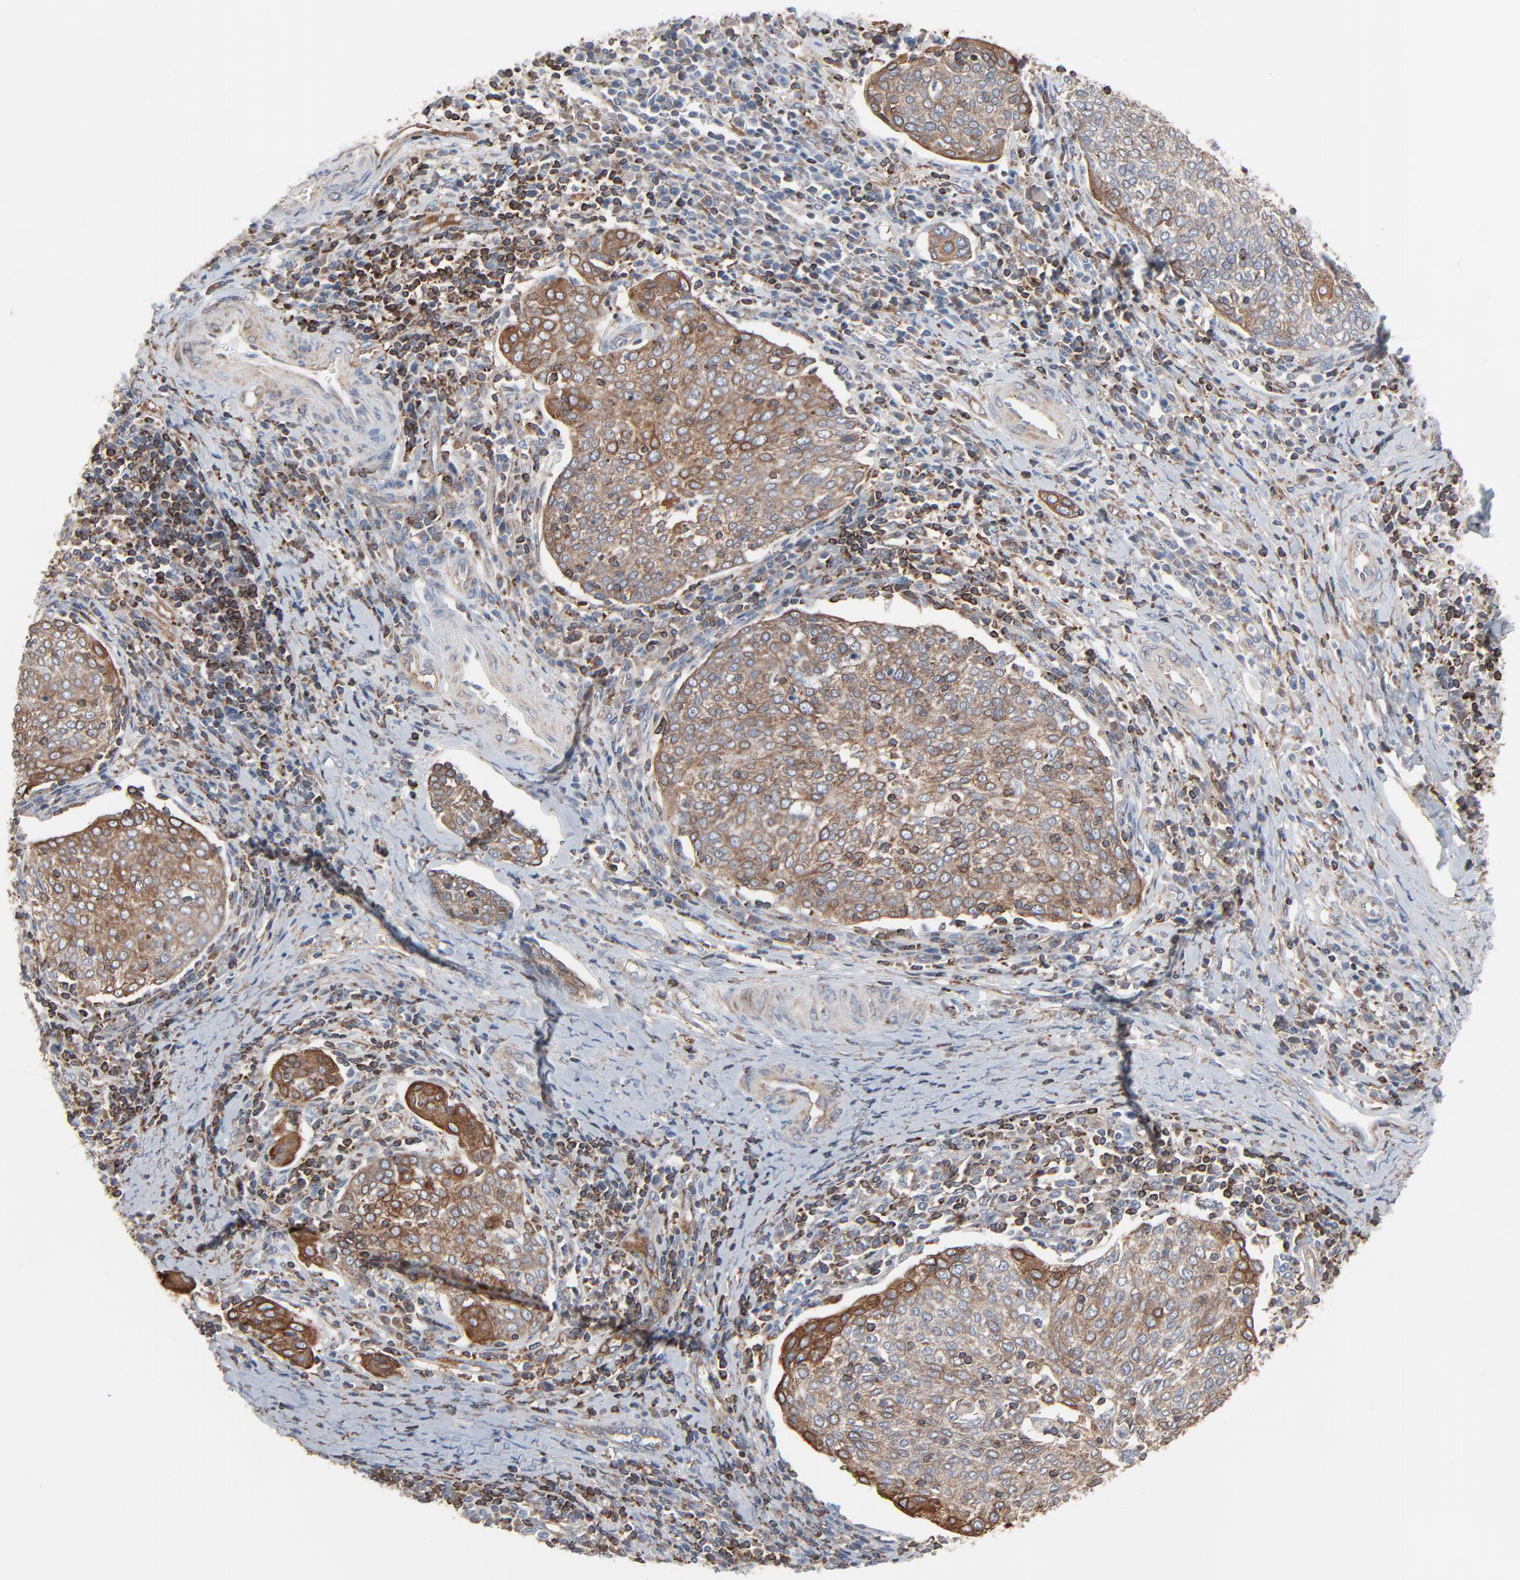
{"staining": {"intensity": "moderate", "quantity": ">75%", "location": "cytoplasmic/membranous"}, "tissue": "cervical cancer", "cell_type": "Tumor cells", "image_type": "cancer", "snomed": [{"axis": "morphology", "description": "Squamous cell carcinoma, NOS"}, {"axis": "topography", "description": "Cervix"}], "caption": "A brown stain highlights moderate cytoplasmic/membranous staining of a protein in cervical cancer tumor cells.", "gene": "OPTN", "patient": {"sex": "female", "age": 40}}